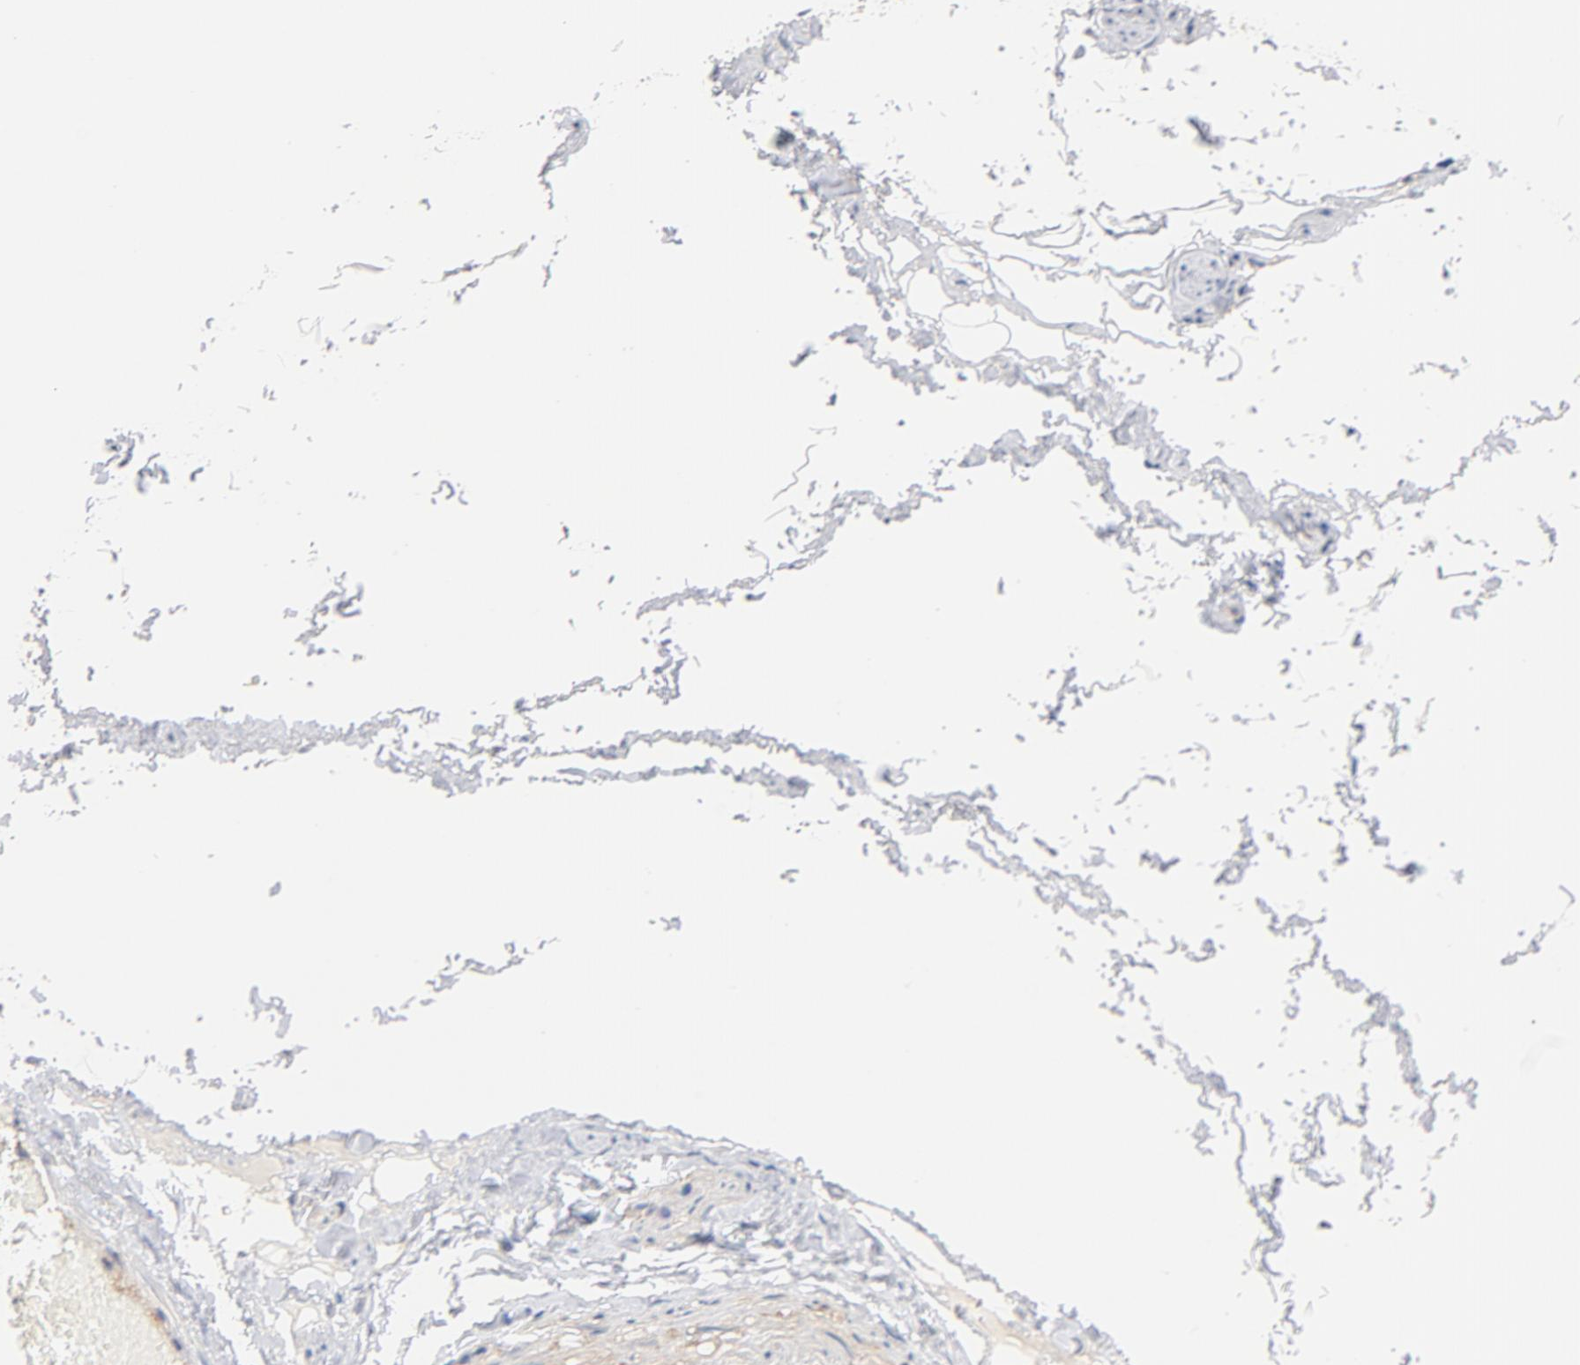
{"staining": {"intensity": "negative", "quantity": "none", "location": "none"}, "tissue": "adipose tissue", "cell_type": "Adipocytes", "image_type": "normal", "snomed": [{"axis": "morphology", "description": "Normal tissue, NOS"}, {"axis": "topography", "description": "Soft tissue"}, {"axis": "topography", "description": "Peripheral nerve tissue"}], "caption": "DAB immunohistochemical staining of benign human adipose tissue reveals no significant positivity in adipocytes.", "gene": "STRN3", "patient": {"sex": "female", "age": 68}}